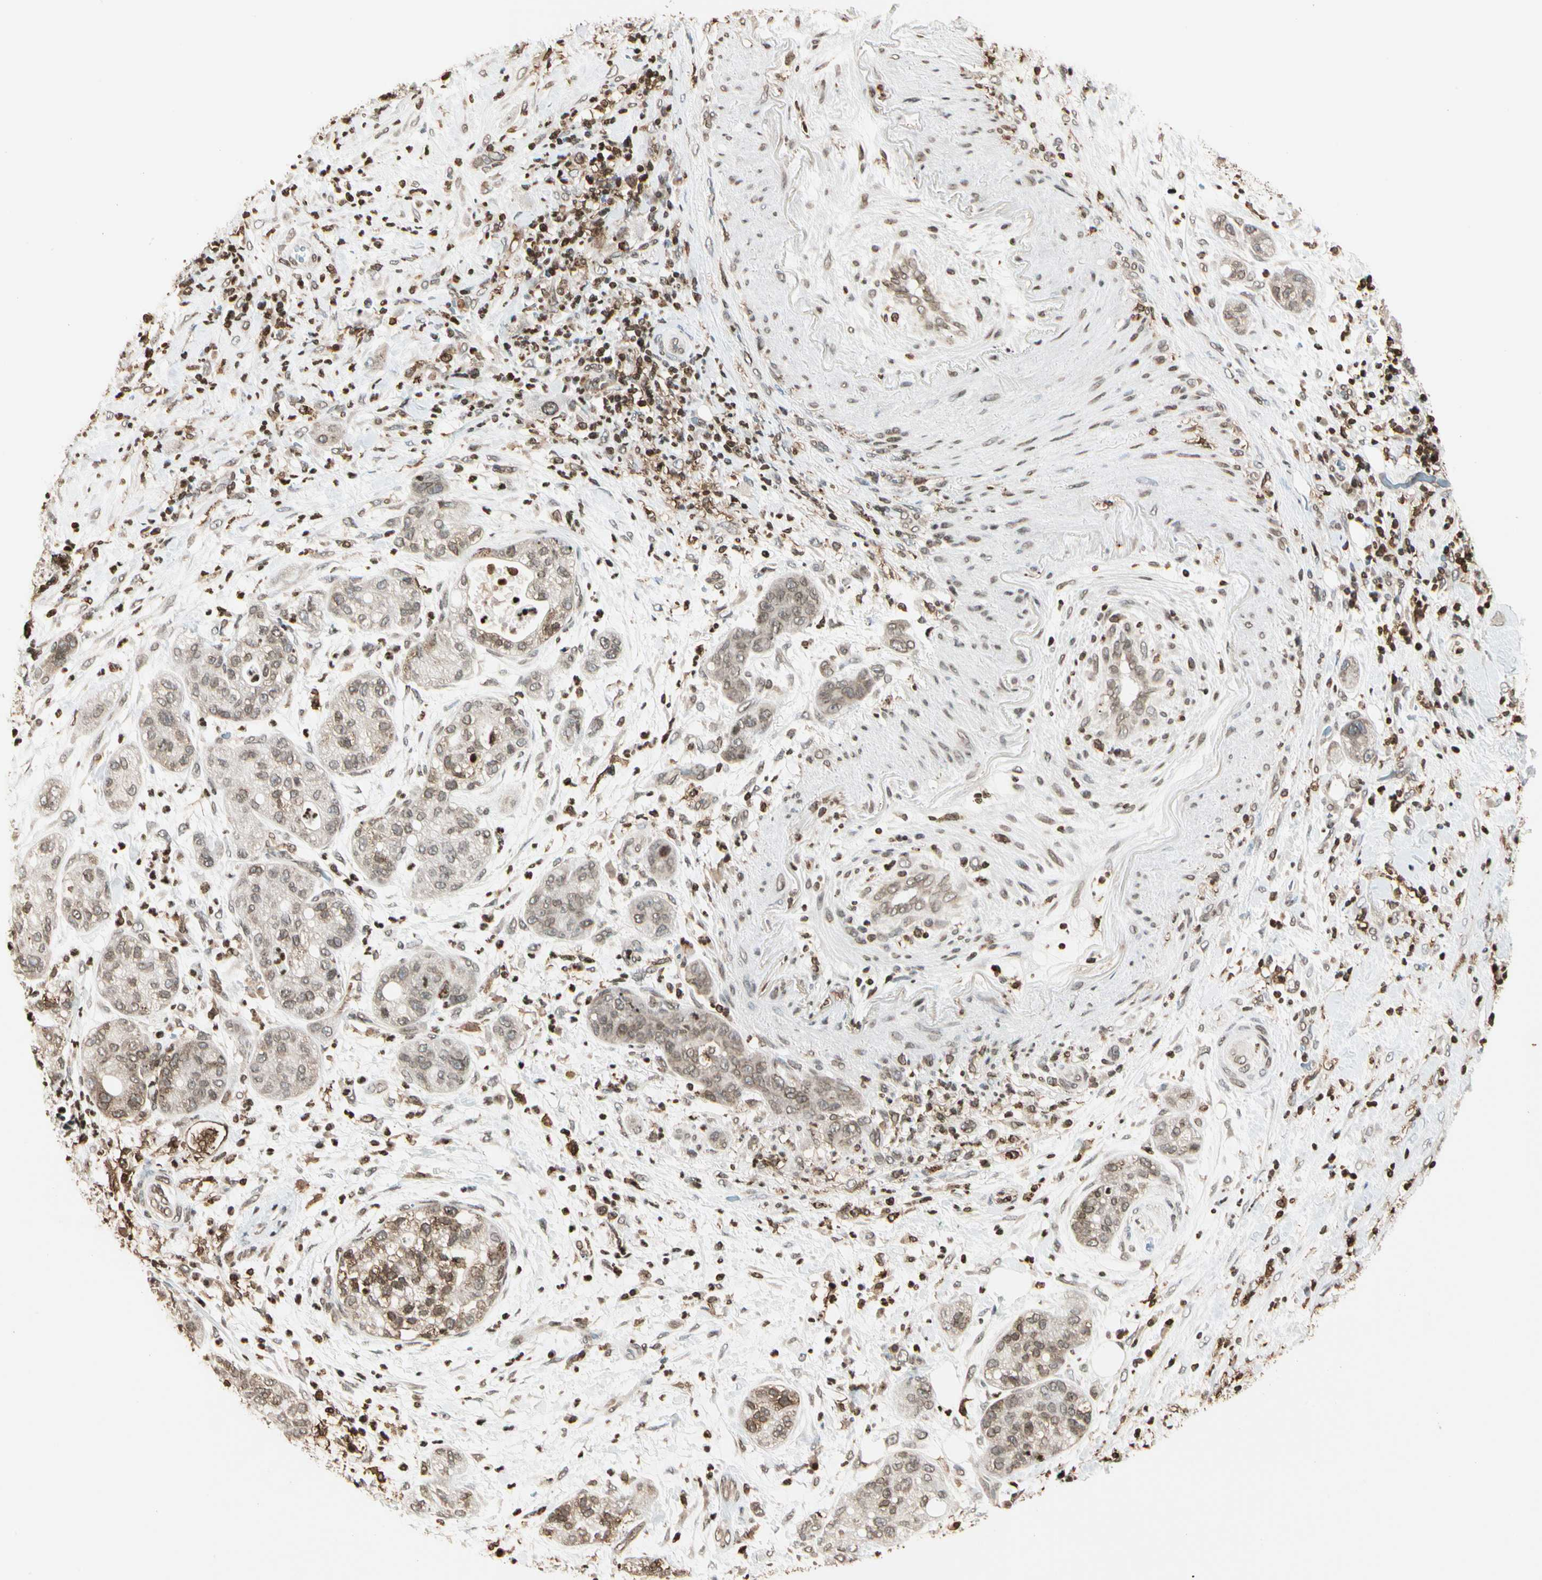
{"staining": {"intensity": "weak", "quantity": ">75%", "location": "cytoplasmic/membranous,nuclear"}, "tissue": "pancreatic cancer", "cell_type": "Tumor cells", "image_type": "cancer", "snomed": [{"axis": "morphology", "description": "Adenocarcinoma, NOS"}, {"axis": "topography", "description": "Pancreas"}], "caption": "Immunohistochemical staining of human pancreatic adenocarcinoma displays low levels of weak cytoplasmic/membranous and nuclear staining in approximately >75% of tumor cells. Nuclei are stained in blue.", "gene": "FER", "patient": {"sex": "female", "age": 78}}